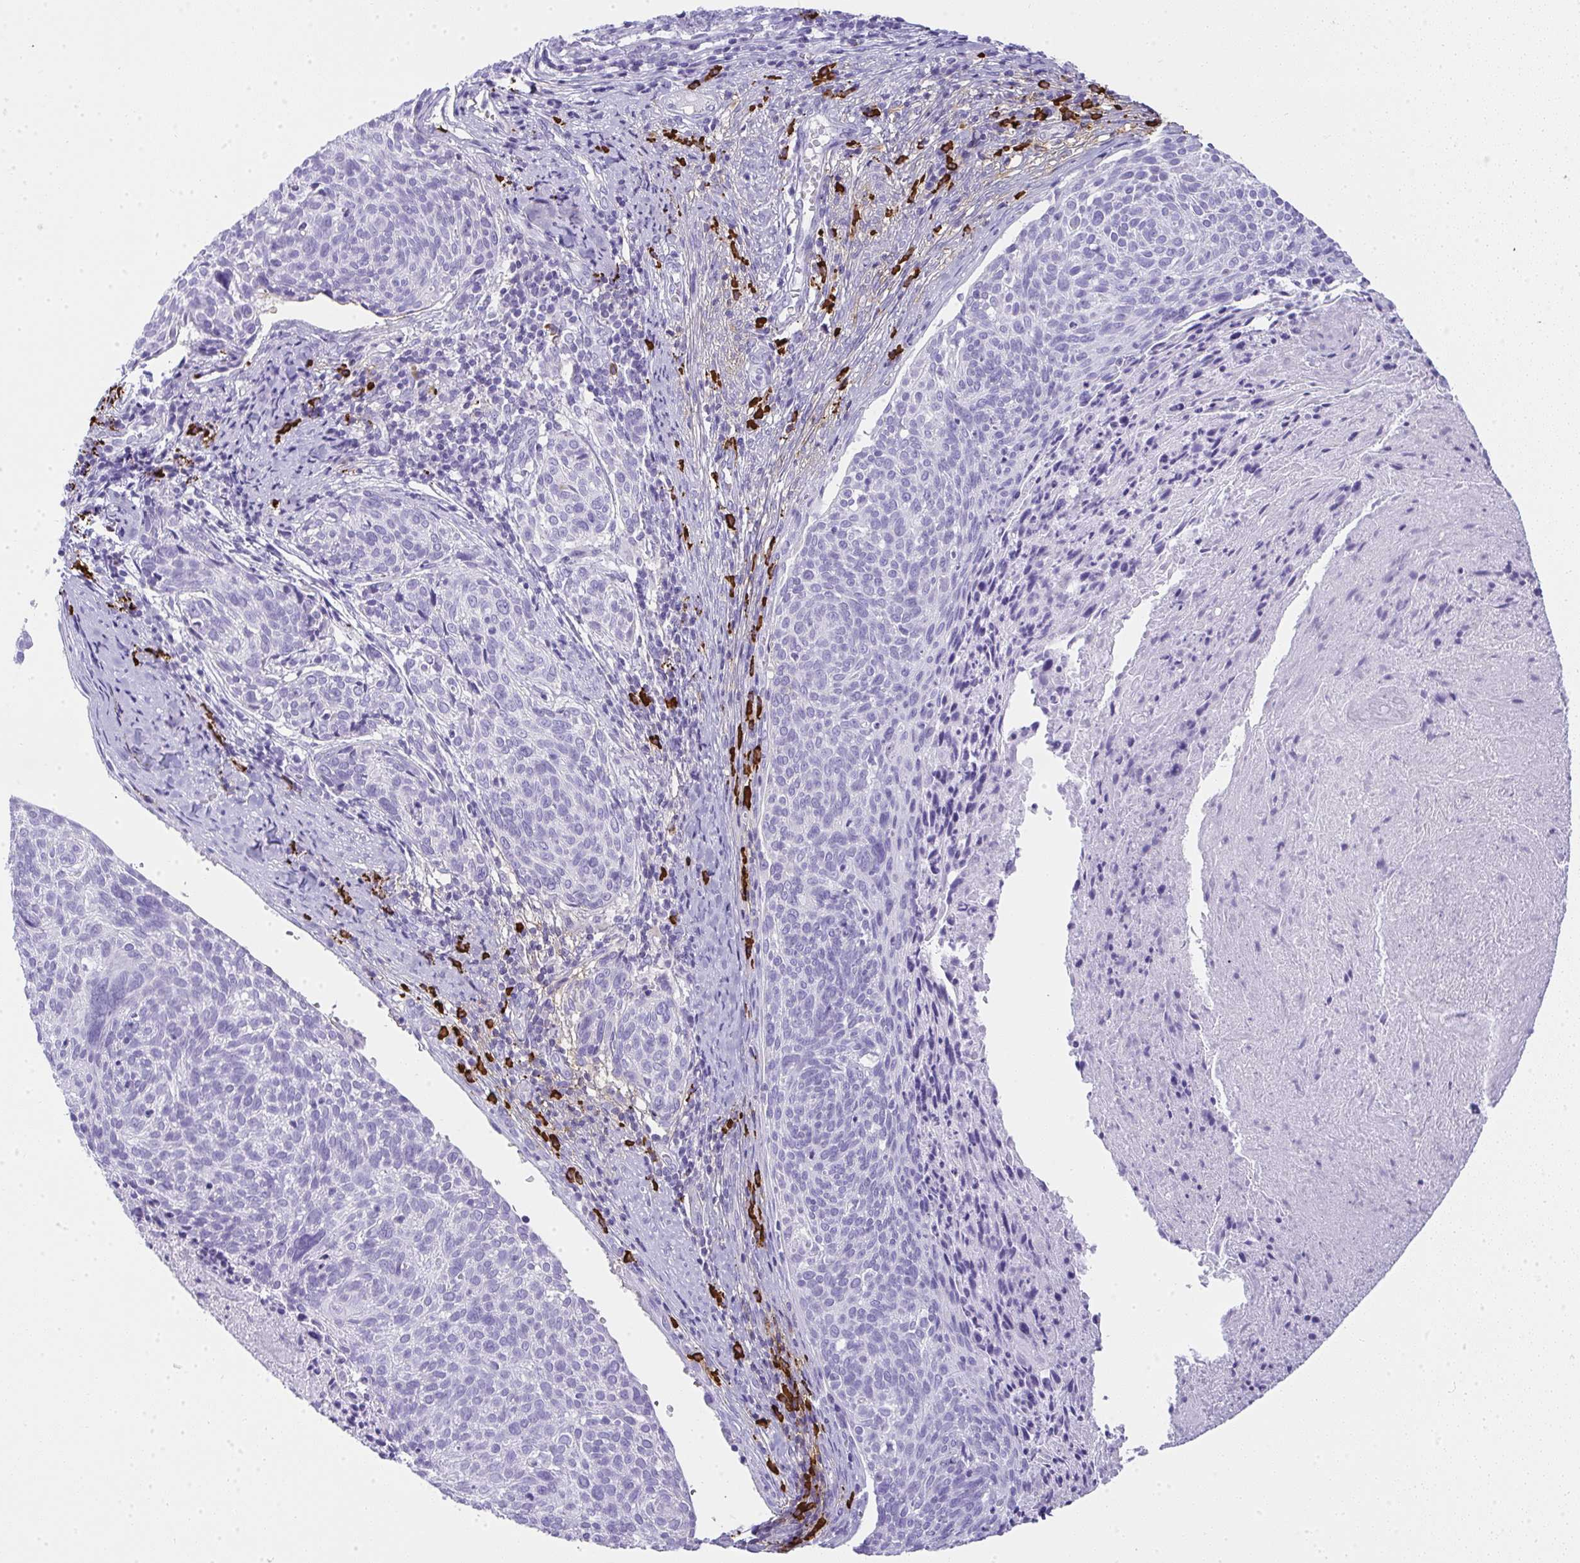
{"staining": {"intensity": "negative", "quantity": "none", "location": "none"}, "tissue": "cervical cancer", "cell_type": "Tumor cells", "image_type": "cancer", "snomed": [{"axis": "morphology", "description": "Squamous cell carcinoma, NOS"}, {"axis": "topography", "description": "Cervix"}], "caption": "A histopathology image of cervical squamous cell carcinoma stained for a protein shows no brown staining in tumor cells.", "gene": "CDADC1", "patient": {"sex": "female", "age": 49}}